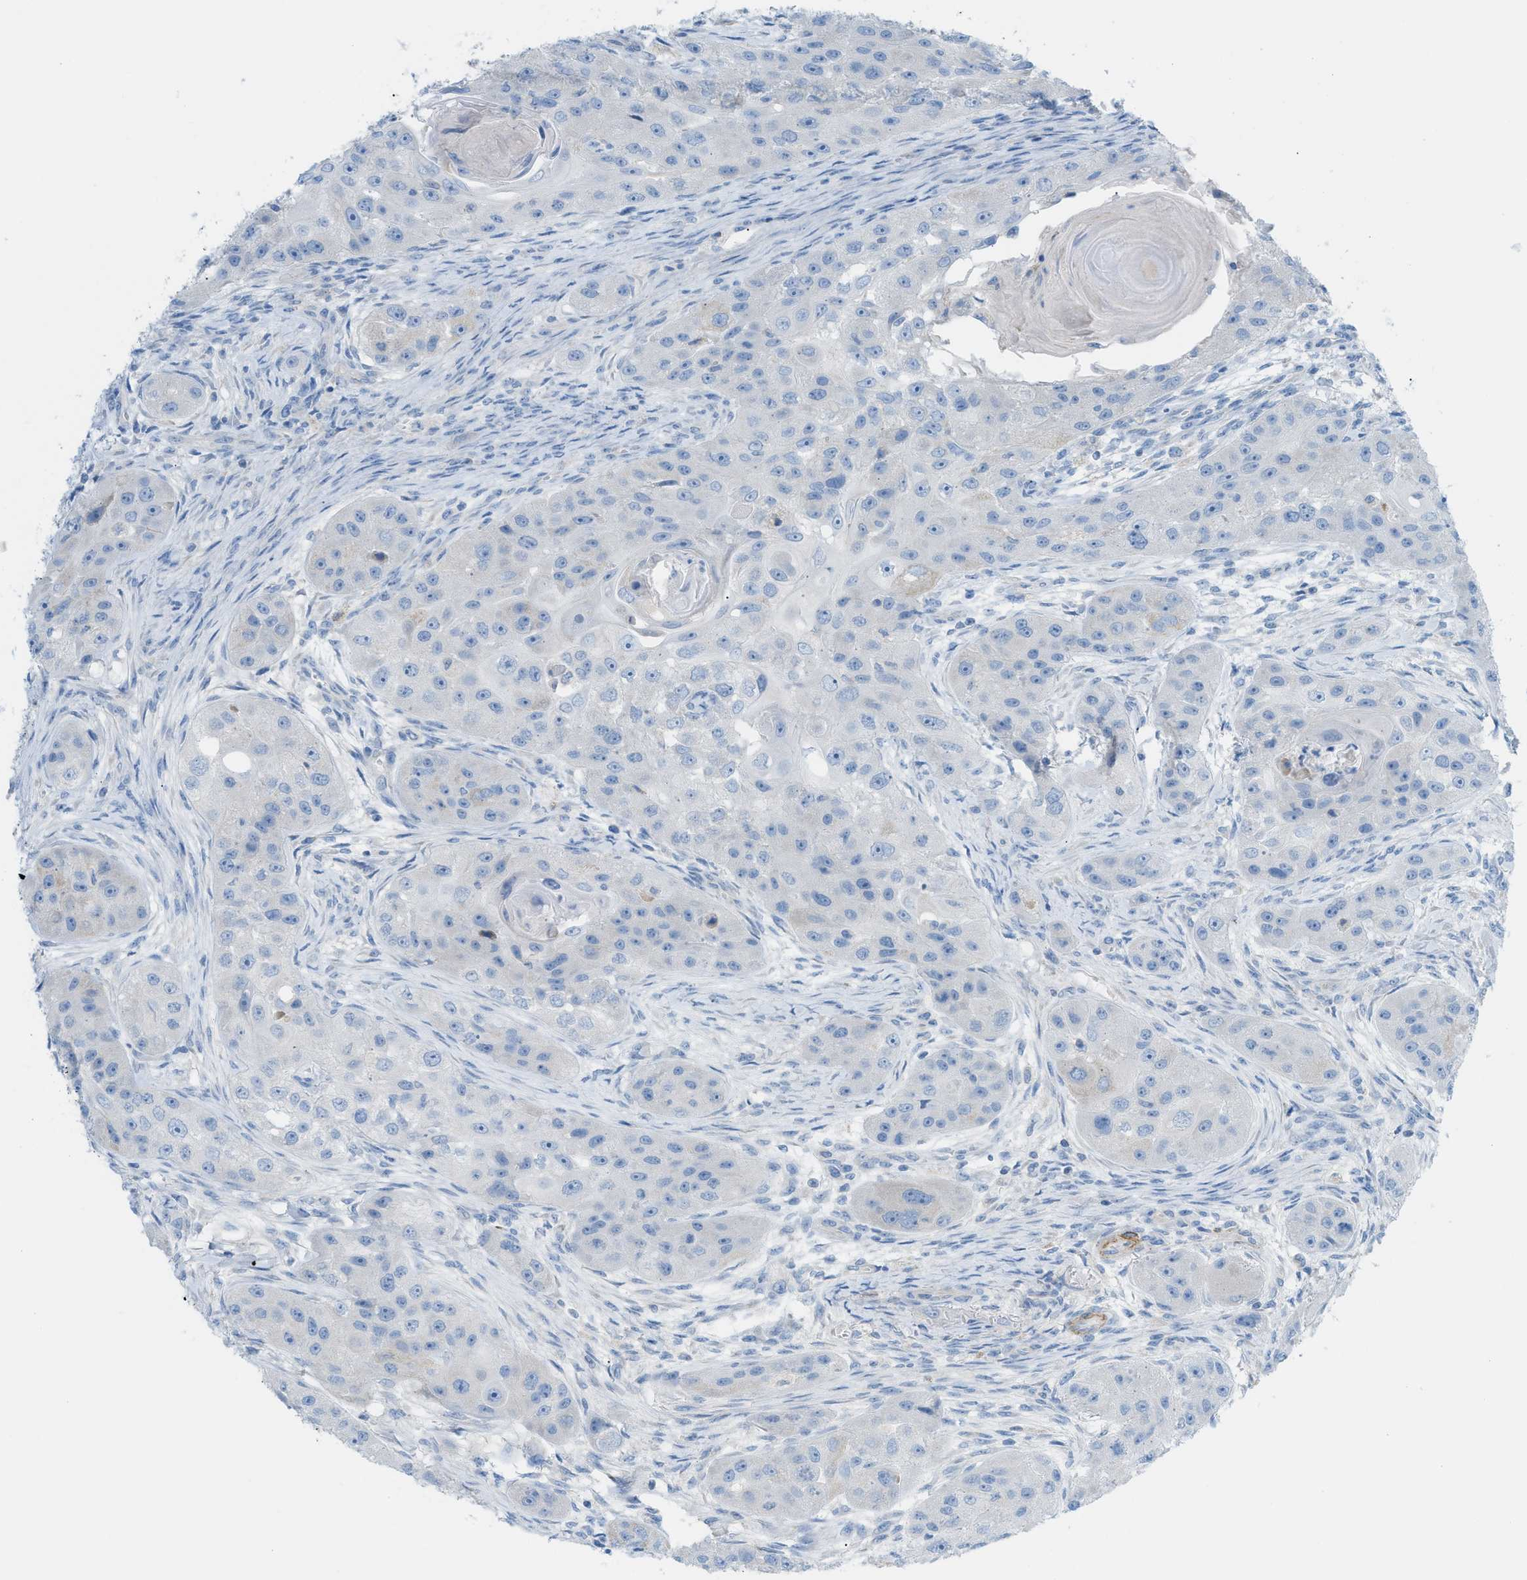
{"staining": {"intensity": "negative", "quantity": "none", "location": "none"}, "tissue": "head and neck cancer", "cell_type": "Tumor cells", "image_type": "cancer", "snomed": [{"axis": "morphology", "description": "Normal tissue, NOS"}, {"axis": "morphology", "description": "Squamous cell carcinoma, NOS"}, {"axis": "topography", "description": "Skeletal muscle"}, {"axis": "topography", "description": "Head-Neck"}], "caption": "The photomicrograph exhibits no significant staining in tumor cells of head and neck cancer (squamous cell carcinoma).", "gene": "MYH11", "patient": {"sex": "male", "age": 51}}